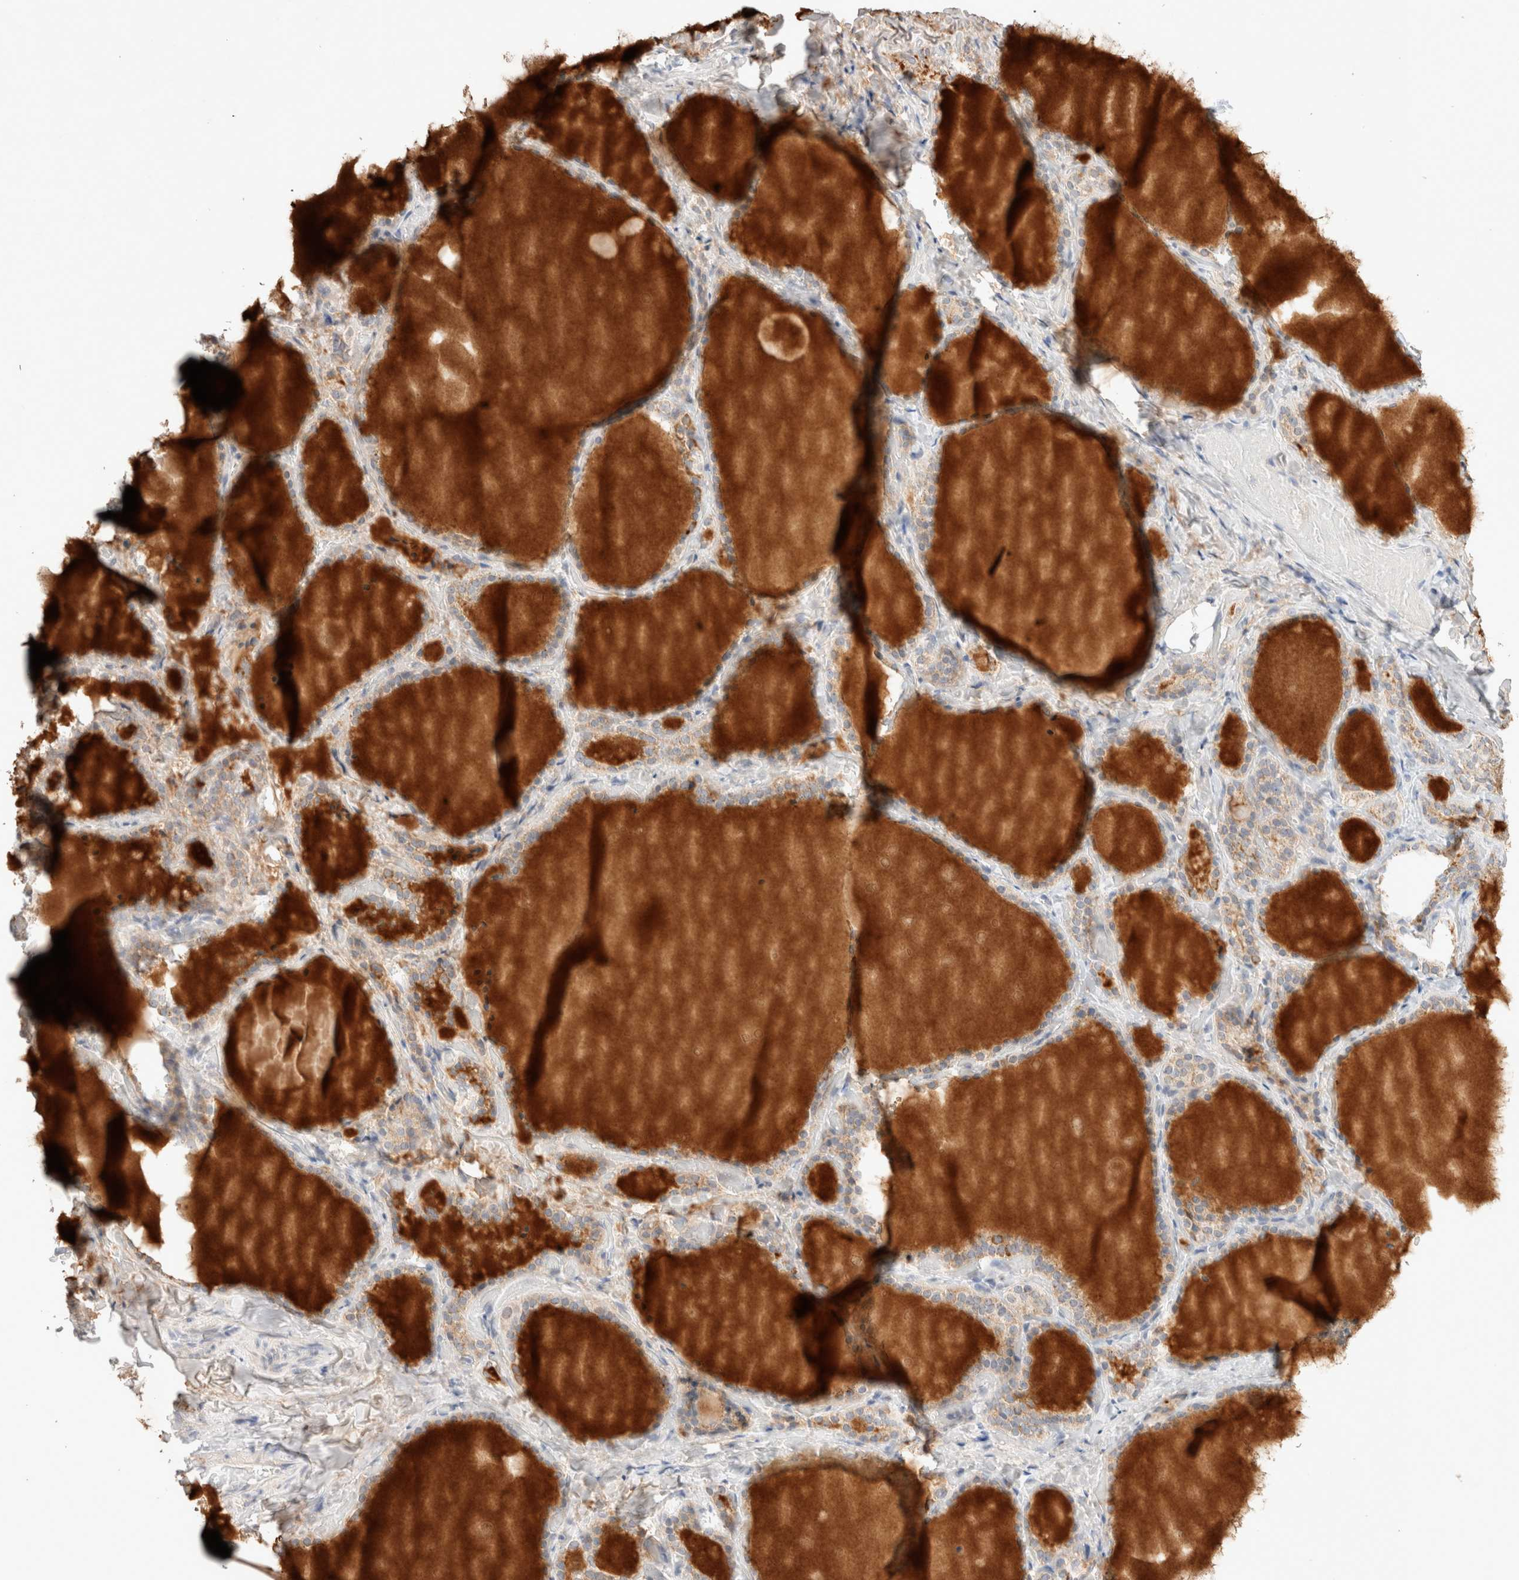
{"staining": {"intensity": "weak", "quantity": "<25%", "location": "cytoplasmic/membranous"}, "tissue": "thyroid gland", "cell_type": "Glandular cells", "image_type": "normal", "snomed": [{"axis": "morphology", "description": "Normal tissue, NOS"}, {"axis": "topography", "description": "Thyroid gland"}], "caption": "Immunohistochemistry image of normal thyroid gland: human thyroid gland stained with DAB (3,3'-diaminobenzidine) shows no significant protein staining in glandular cells.", "gene": "SPATA20", "patient": {"sex": "female", "age": 44}}